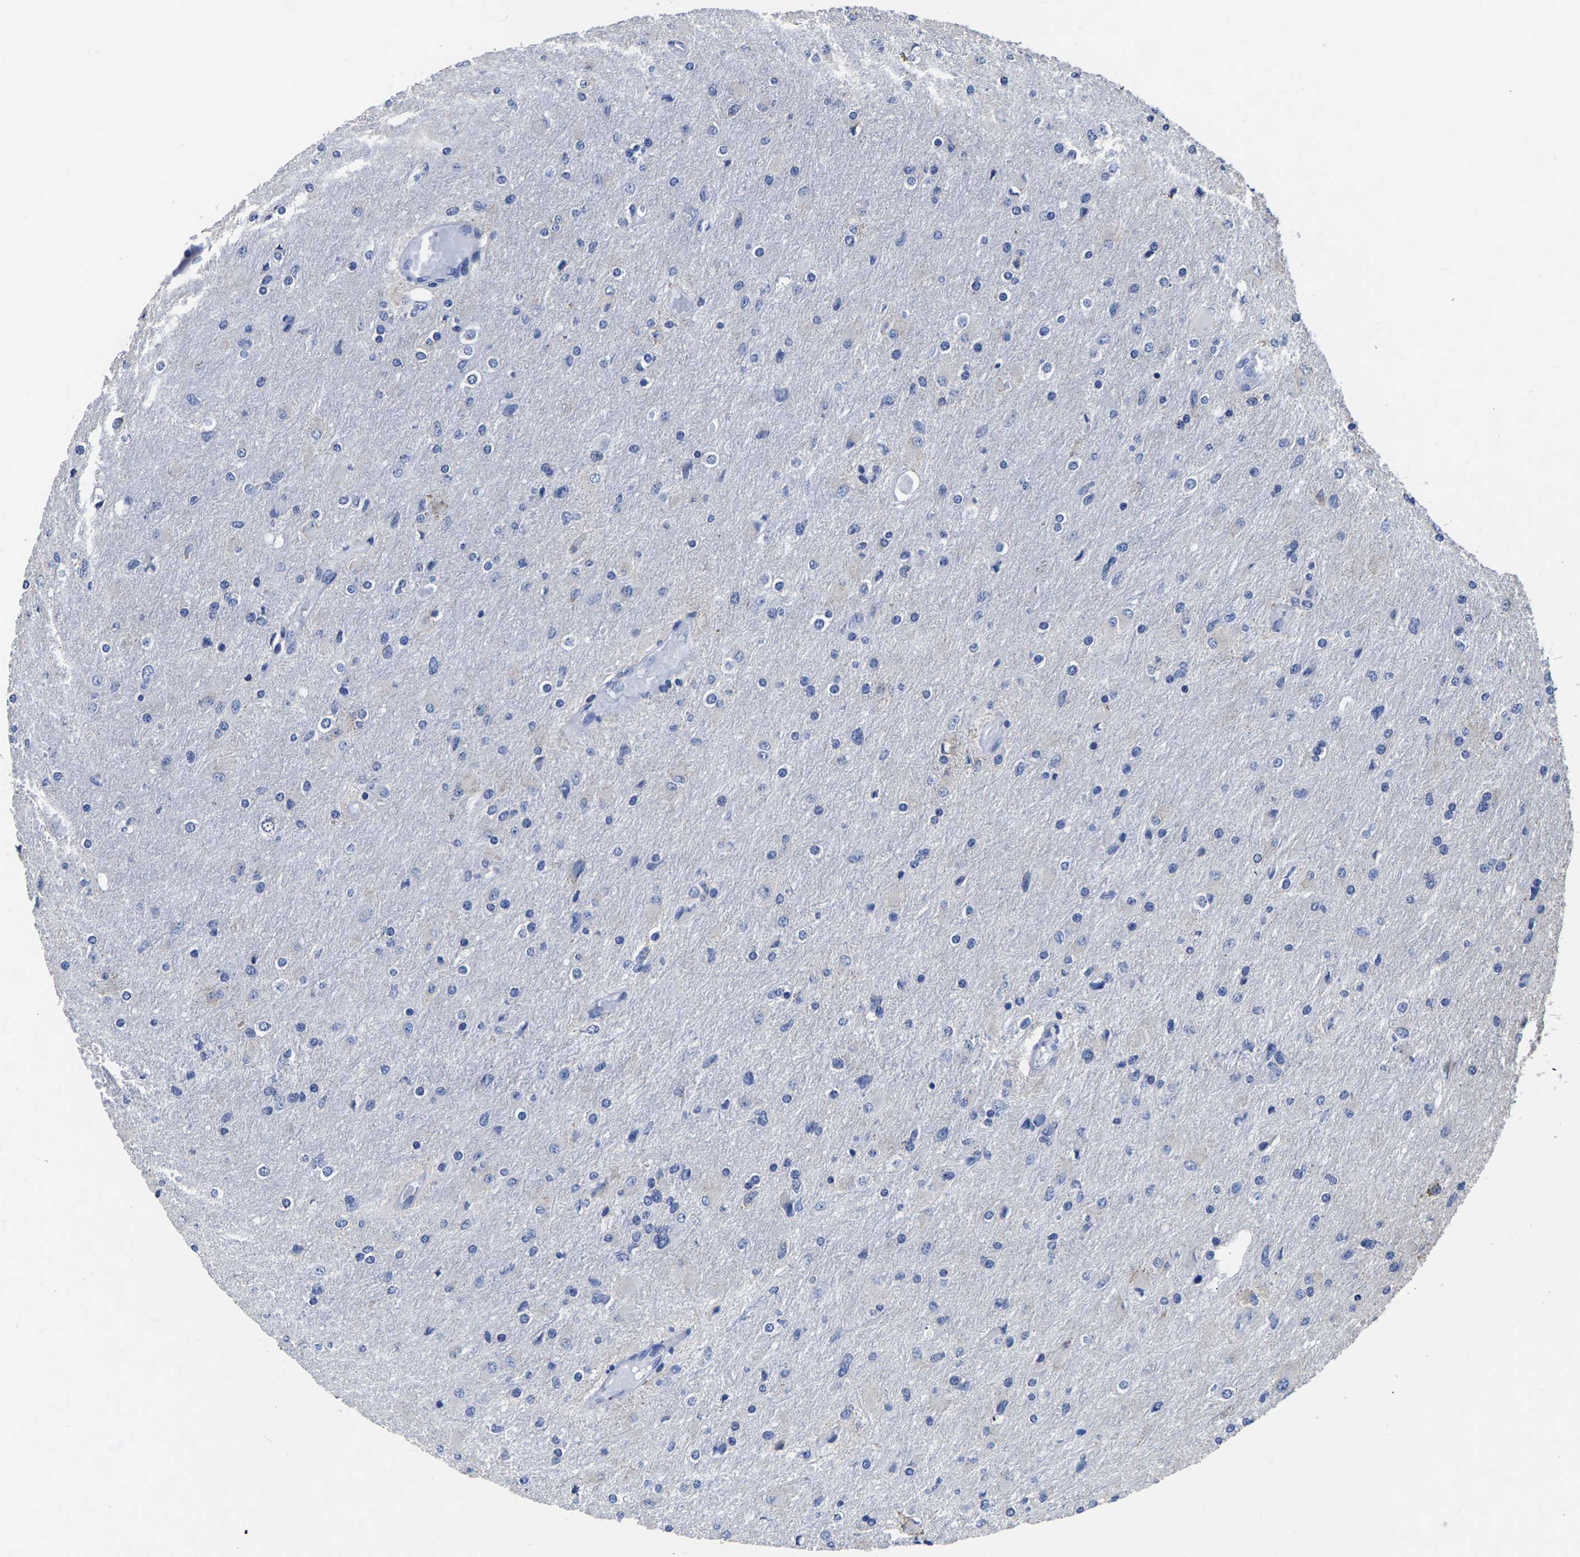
{"staining": {"intensity": "negative", "quantity": "none", "location": "none"}, "tissue": "glioma", "cell_type": "Tumor cells", "image_type": "cancer", "snomed": [{"axis": "morphology", "description": "Glioma, malignant, High grade"}, {"axis": "topography", "description": "Cerebral cortex"}], "caption": "Immunohistochemistry of glioma reveals no staining in tumor cells.", "gene": "FGD5", "patient": {"sex": "female", "age": 36}}